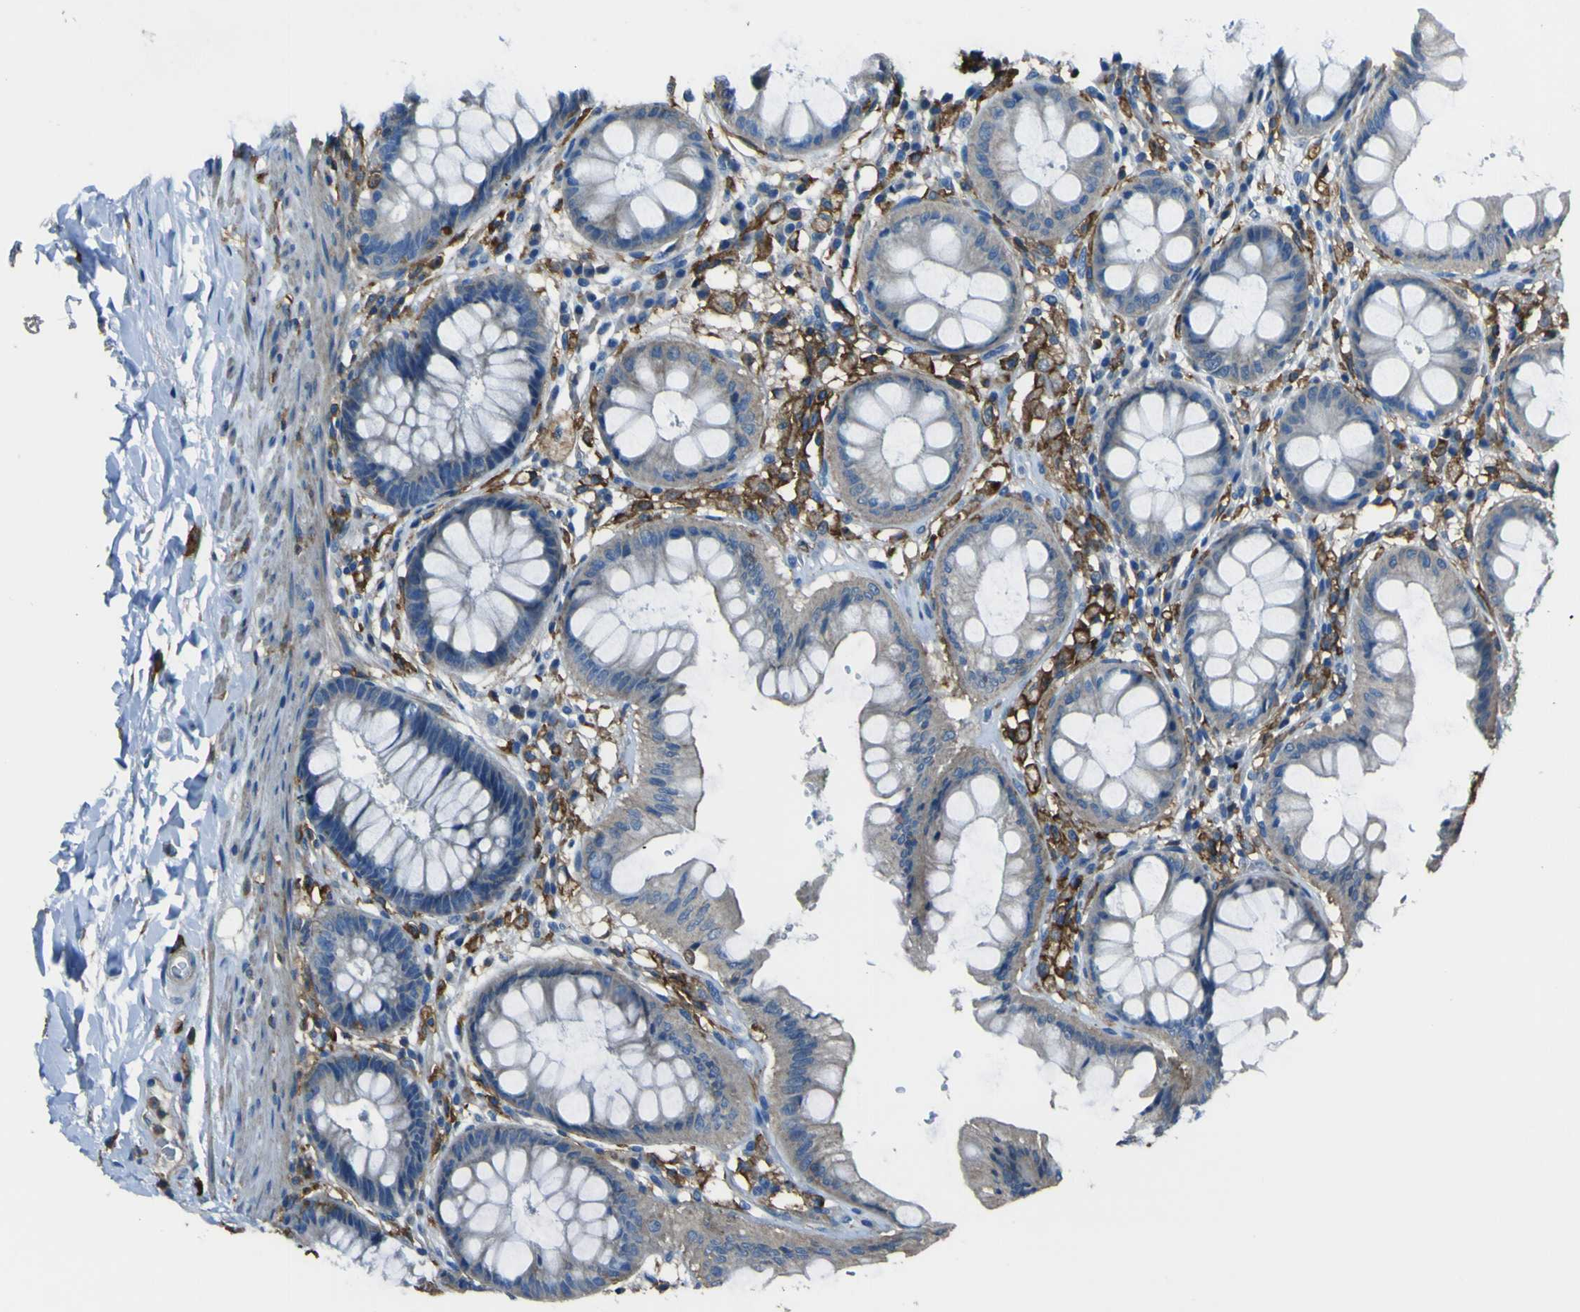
{"staining": {"intensity": "negative", "quantity": "none", "location": "none"}, "tissue": "rectum", "cell_type": "Glandular cells", "image_type": "normal", "snomed": [{"axis": "morphology", "description": "Normal tissue, NOS"}, {"axis": "topography", "description": "Rectum"}], "caption": "Immunohistochemistry micrograph of unremarkable rectum stained for a protein (brown), which shows no staining in glandular cells.", "gene": "LAIR1", "patient": {"sex": "female", "age": 46}}